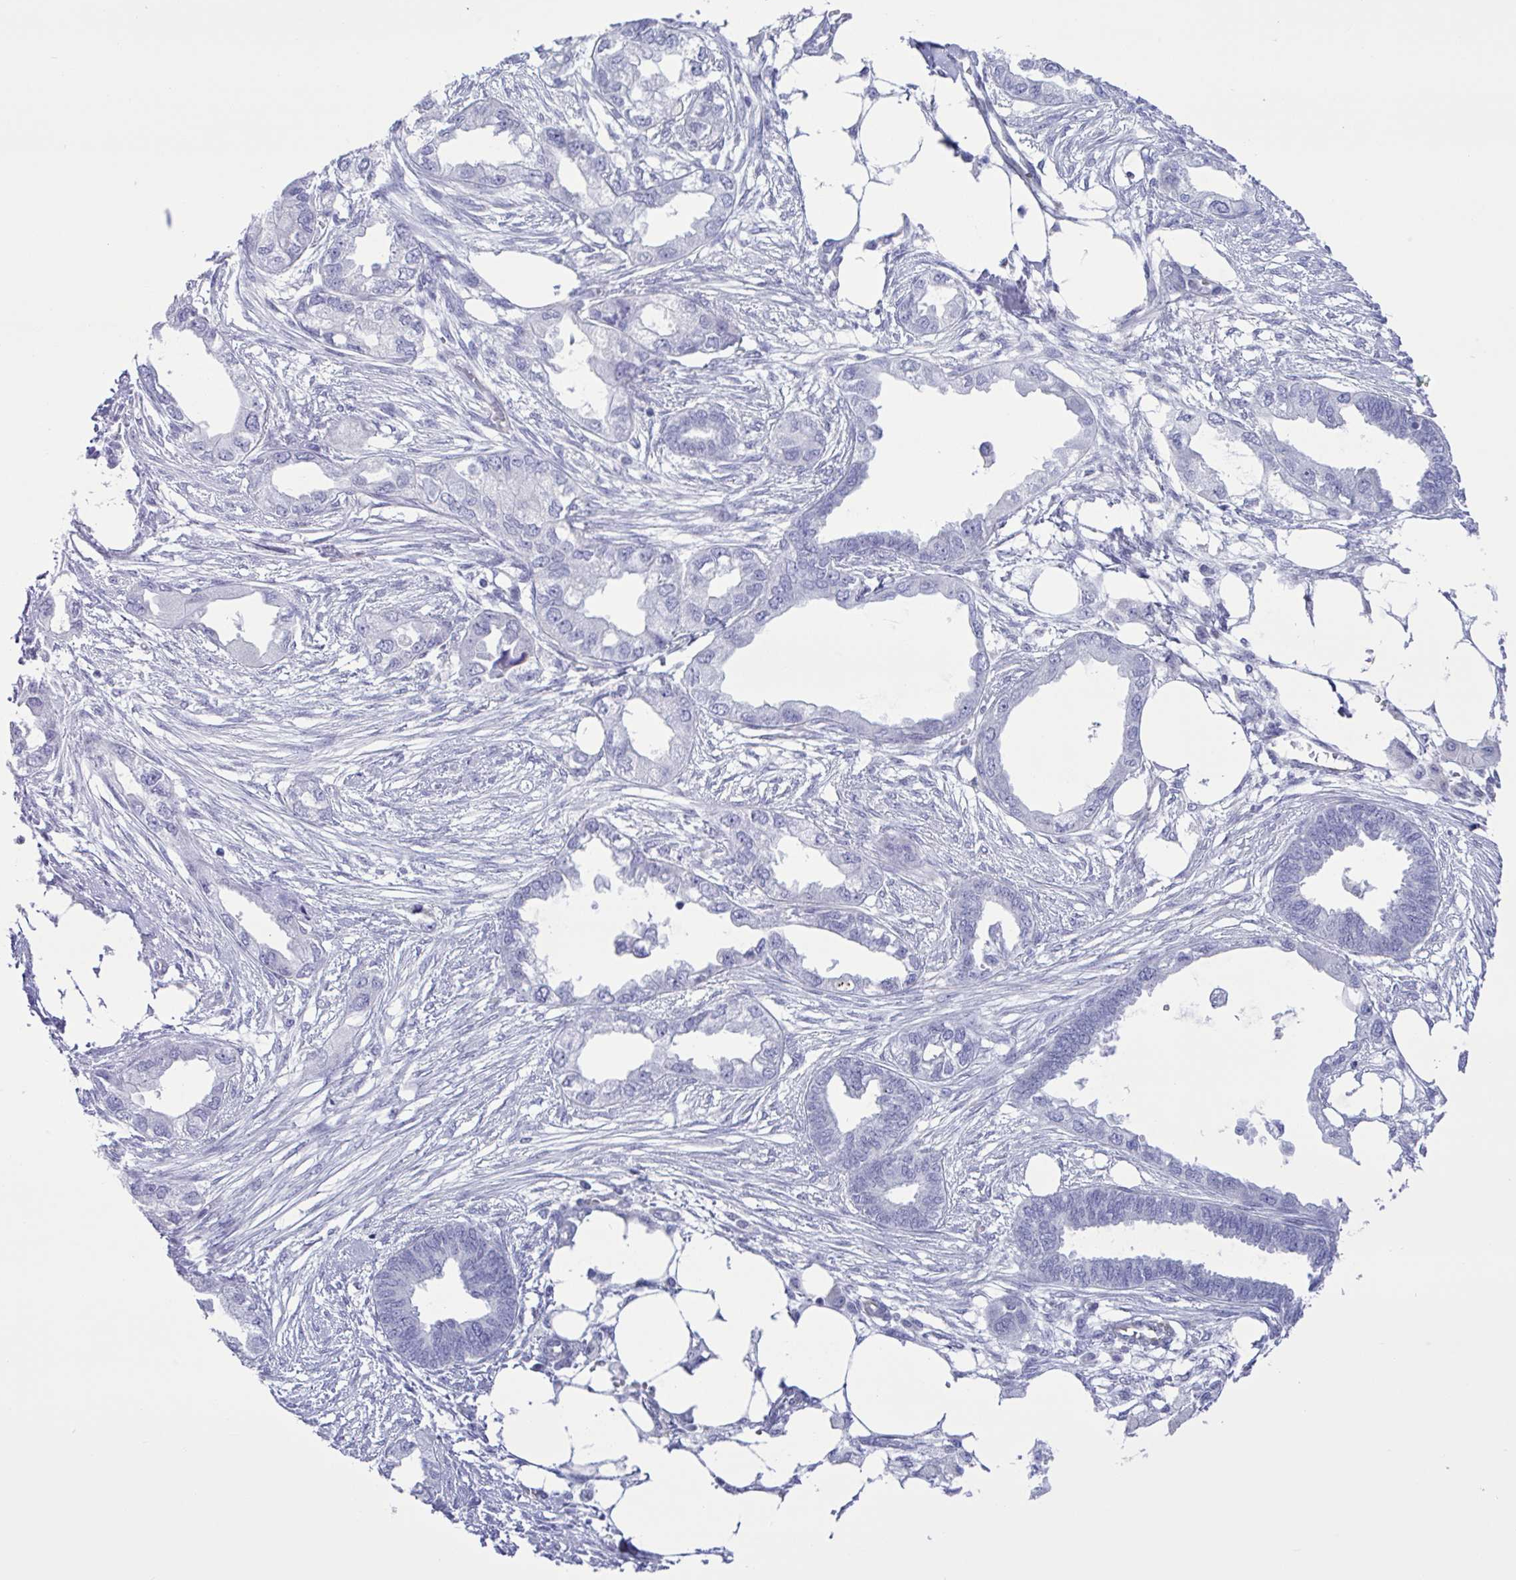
{"staining": {"intensity": "negative", "quantity": "none", "location": "none"}, "tissue": "endometrial cancer", "cell_type": "Tumor cells", "image_type": "cancer", "snomed": [{"axis": "morphology", "description": "Adenocarcinoma, NOS"}, {"axis": "morphology", "description": "Adenocarcinoma, metastatic, NOS"}, {"axis": "topography", "description": "Adipose tissue"}, {"axis": "topography", "description": "Endometrium"}], "caption": "Human adenocarcinoma (endometrial) stained for a protein using IHC reveals no staining in tumor cells.", "gene": "TMEM86B", "patient": {"sex": "female", "age": 67}}